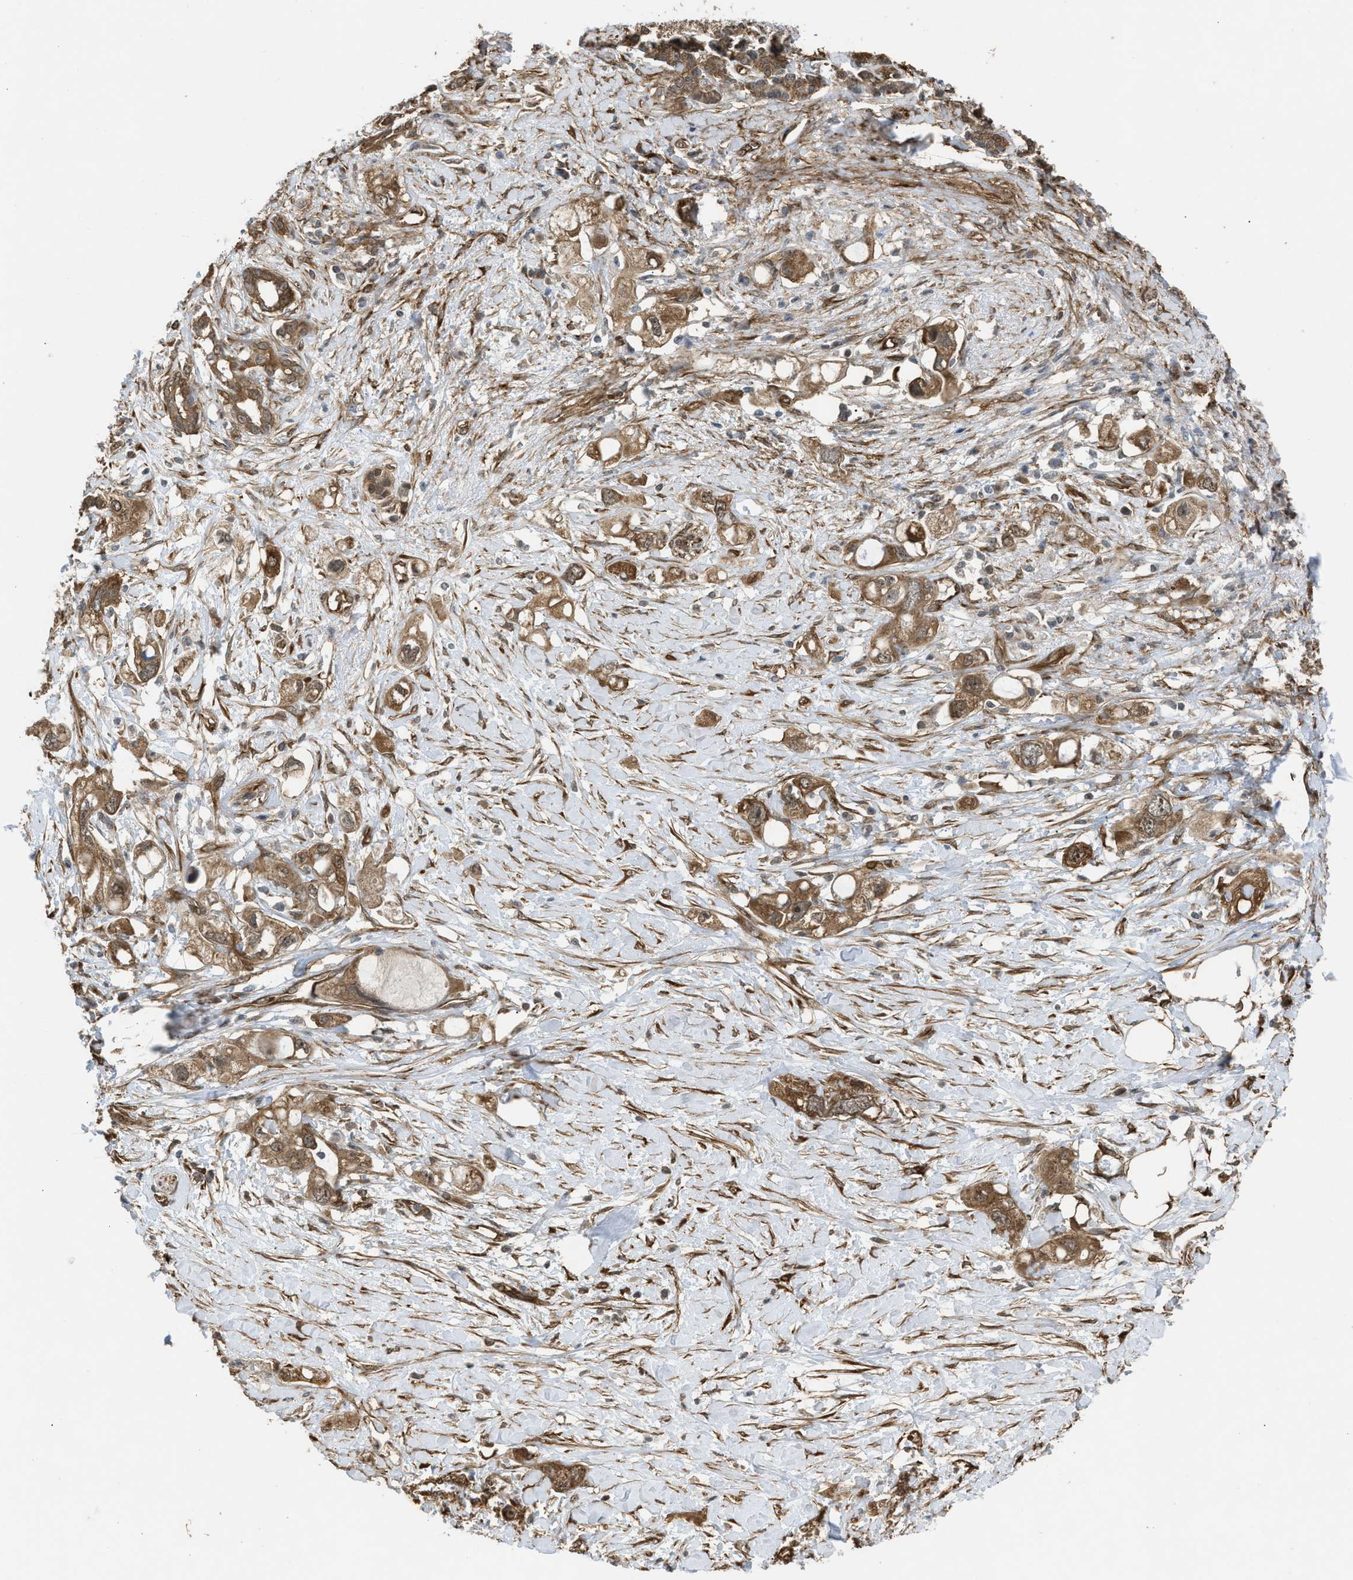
{"staining": {"intensity": "moderate", "quantity": ">75%", "location": "cytoplasmic/membranous"}, "tissue": "pancreatic cancer", "cell_type": "Tumor cells", "image_type": "cancer", "snomed": [{"axis": "morphology", "description": "Adenocarcinoma, NOS"}, {"axis": "topography", "description": "Pancreas"}], "caption": "A medium amount of moderate cytoplasmic/membranous staining is identified in approximately >75% of tumor cells in pancreatic cancer tissue. (Brightfield microscopy of DAB IHC at high magnification).", "gene": "BAG3", "patient": {"sex": "female", "age": 56}}